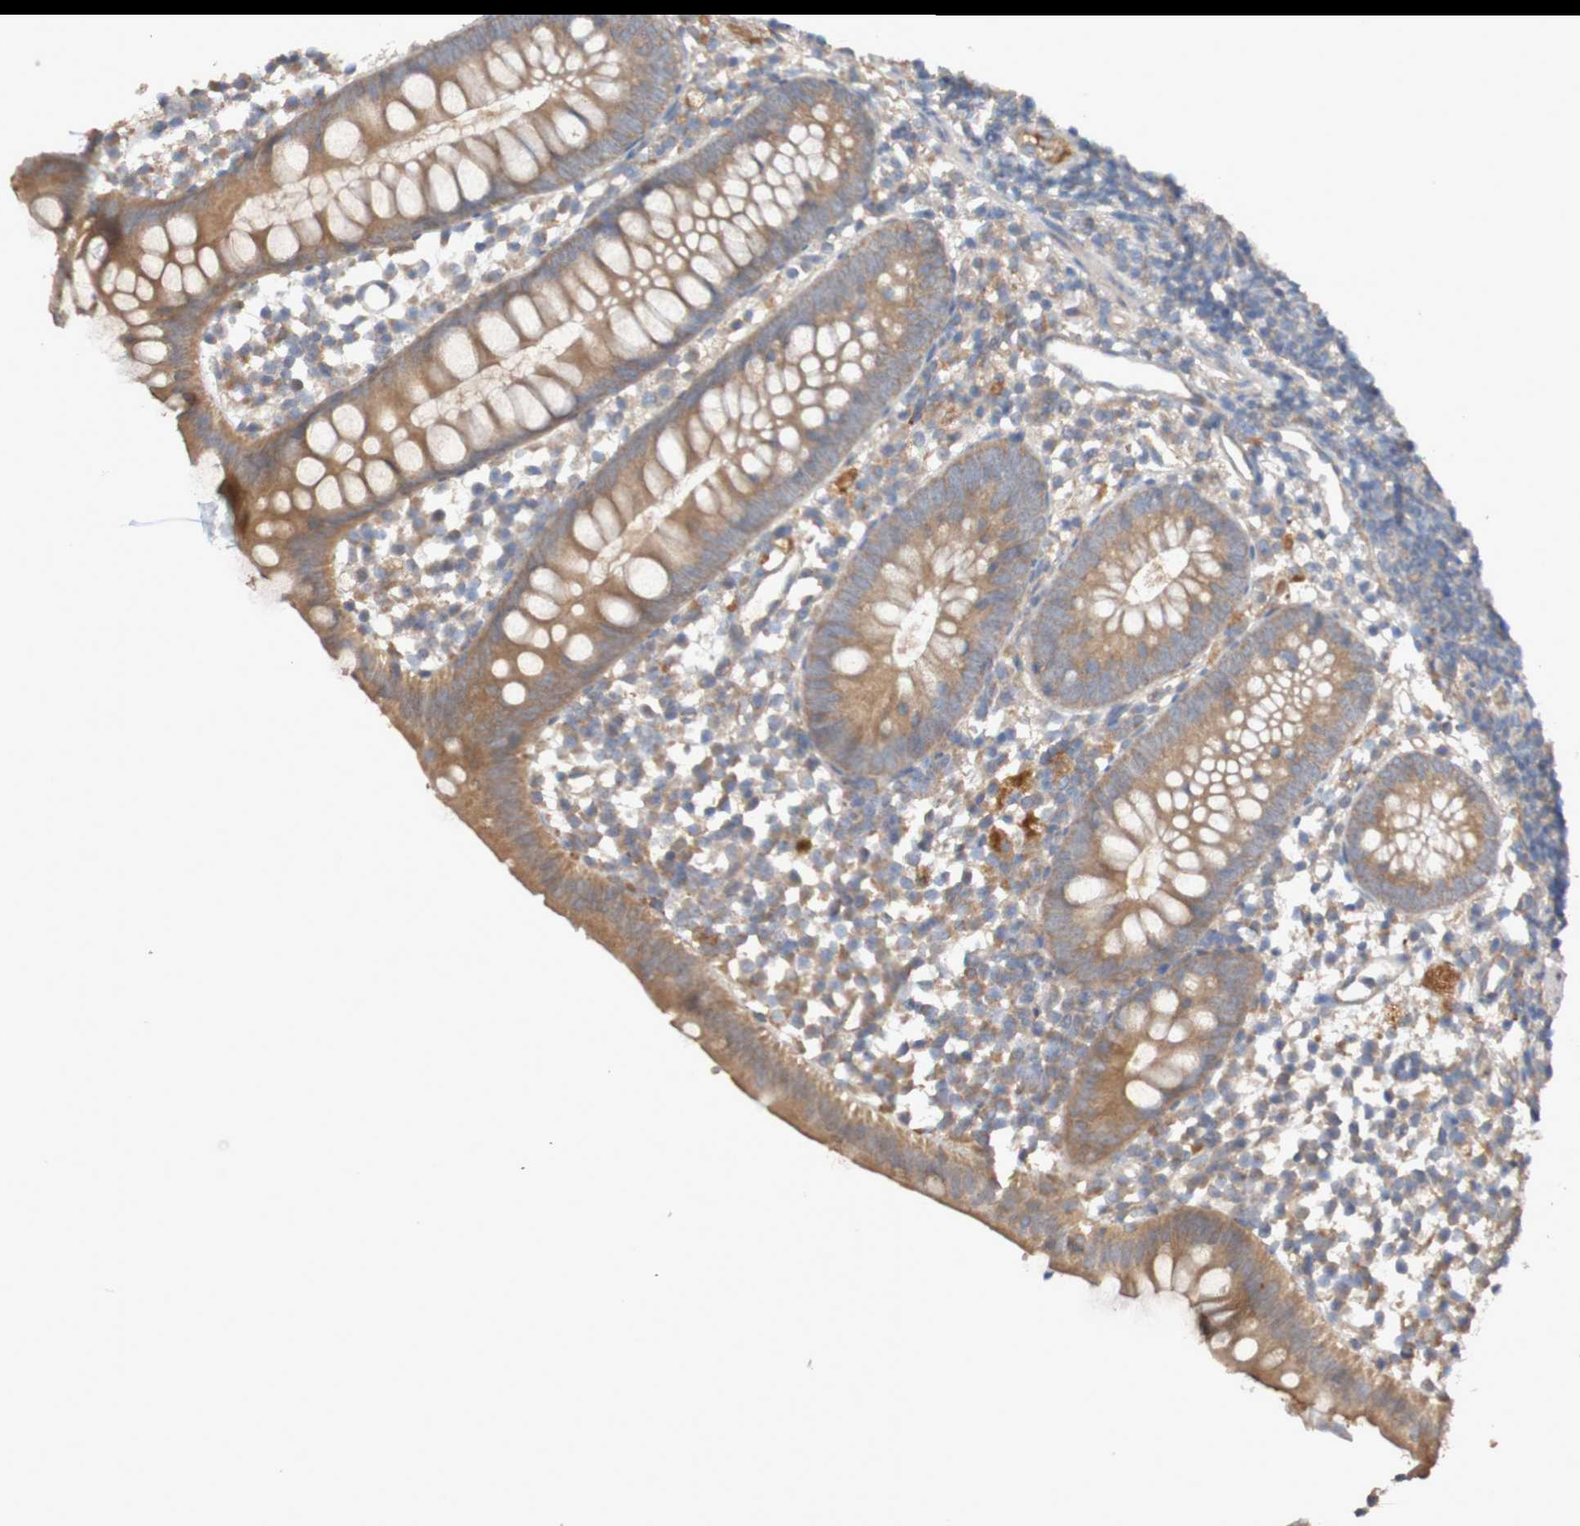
{"staining": {"intensity": "moderate", "quantity": ">75%", "location": "cytoplasmic/membranous"}, "tissue": "appendix", "cell_type": "Glandular cells", "image_type": "normal", "snomed": [{"axis": "morphology", "description": "Normal tissue, NOS"}, {"axis": "topography", "description": "Appendix"}], "caption": "IHC (DAB) staining of unremarkable appendix exhibits moderate cytoplasmic/membranous protein staining in approximately >75% of glandular cells. The staining is performed using DAB brown chromogen to label protein expression. The nuclei are counter-stained blue using hematoxylin.", "gene": "PHYH", "patient": {"sex": "female", "age": 20}}